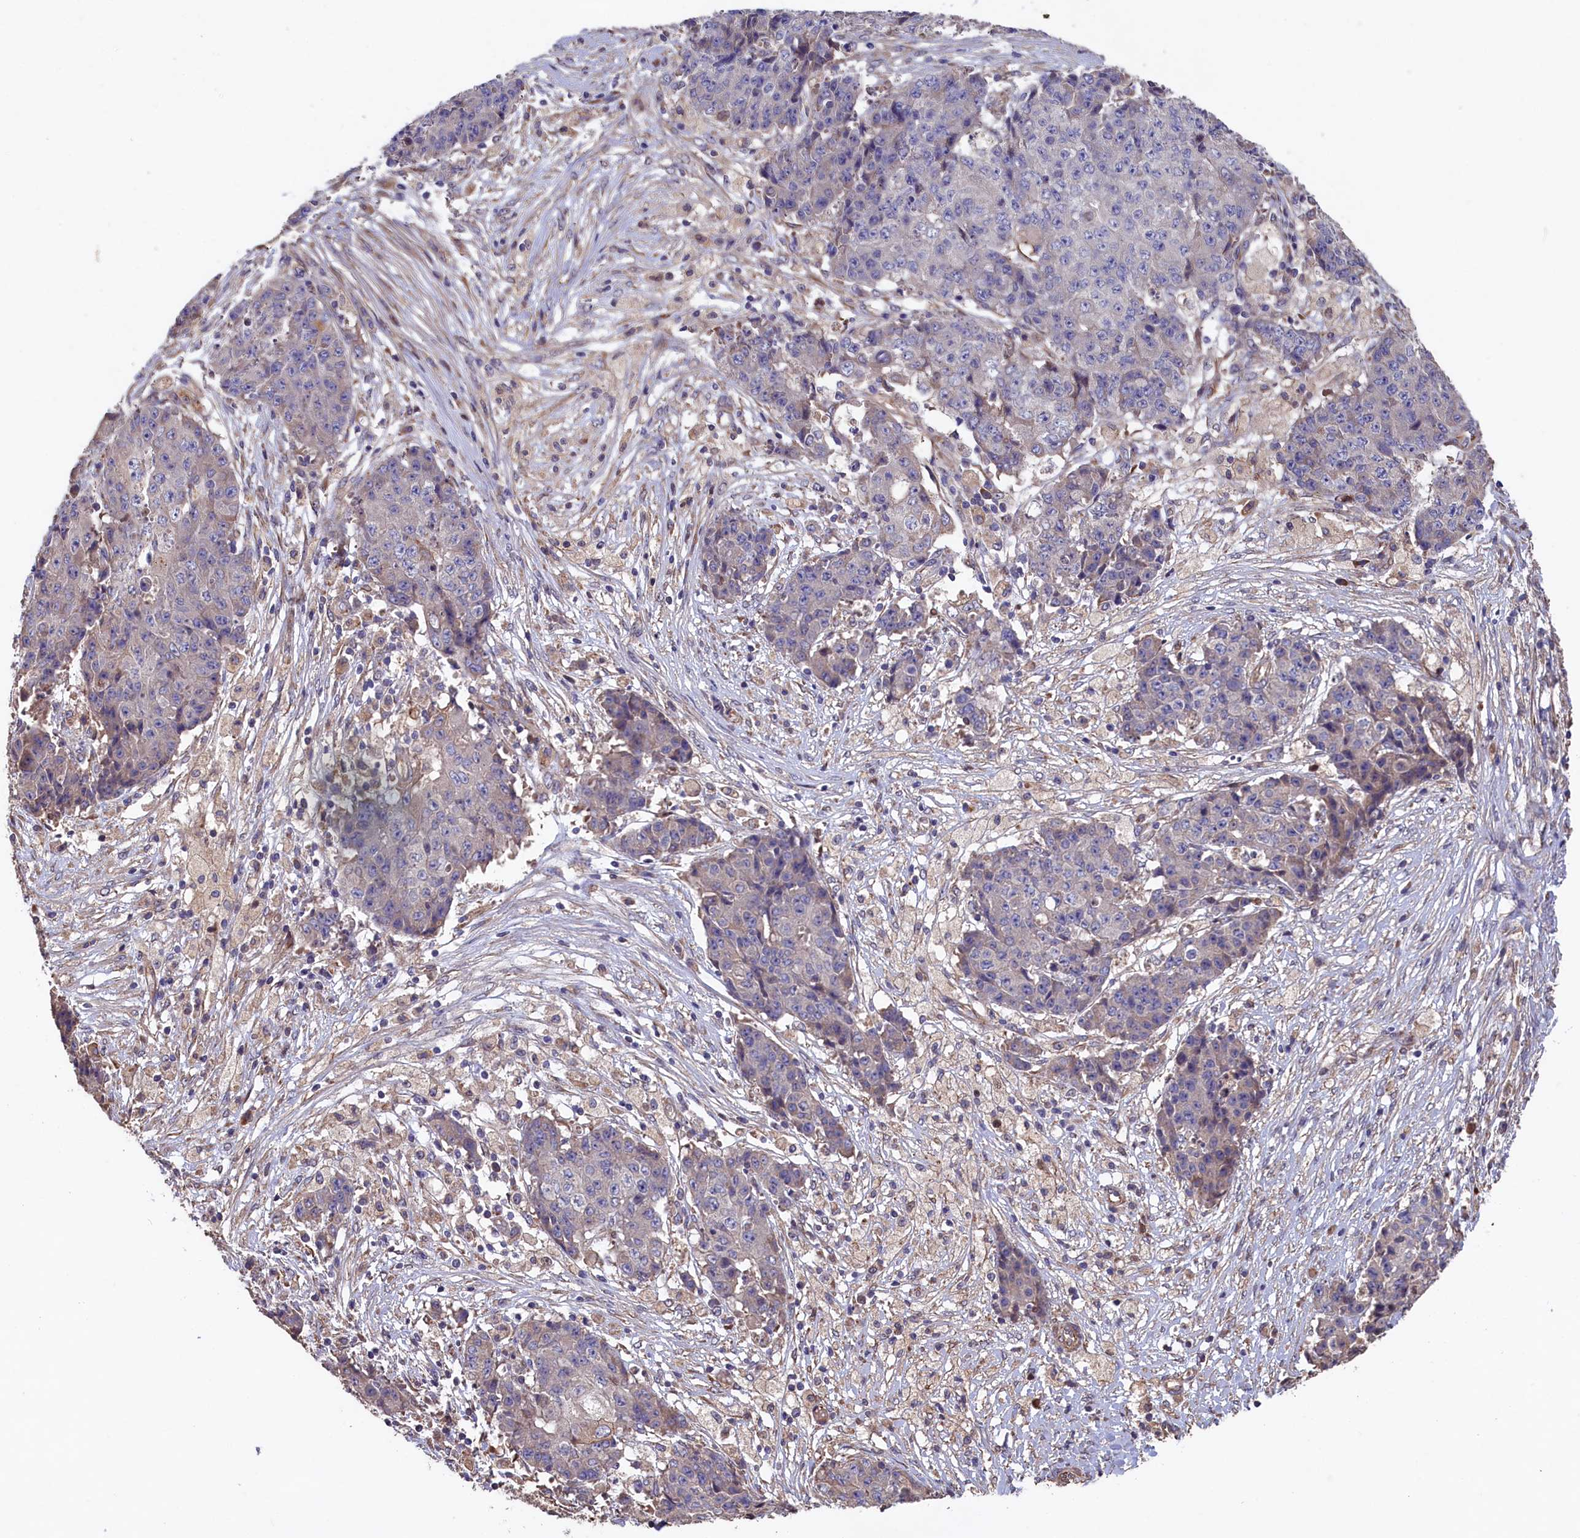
{"staining": {"intensity": "negative", "quantity": "none", "location": "none"}, "tissue": "ovarian cancer", "cell_type": "Tumor cells", "image_type": "cancer", "snomed": [{"axis": "morphology", "description": "Carcinoma, endometroid"}, {"axis": "topography", "description": "Ovary"}], "caption": "Protein analysis of ovarian cancer exhibits no significant positivity in tumor cells.", "gene": "GREB1L", "patient": {"sex": "female", "age": 42}}